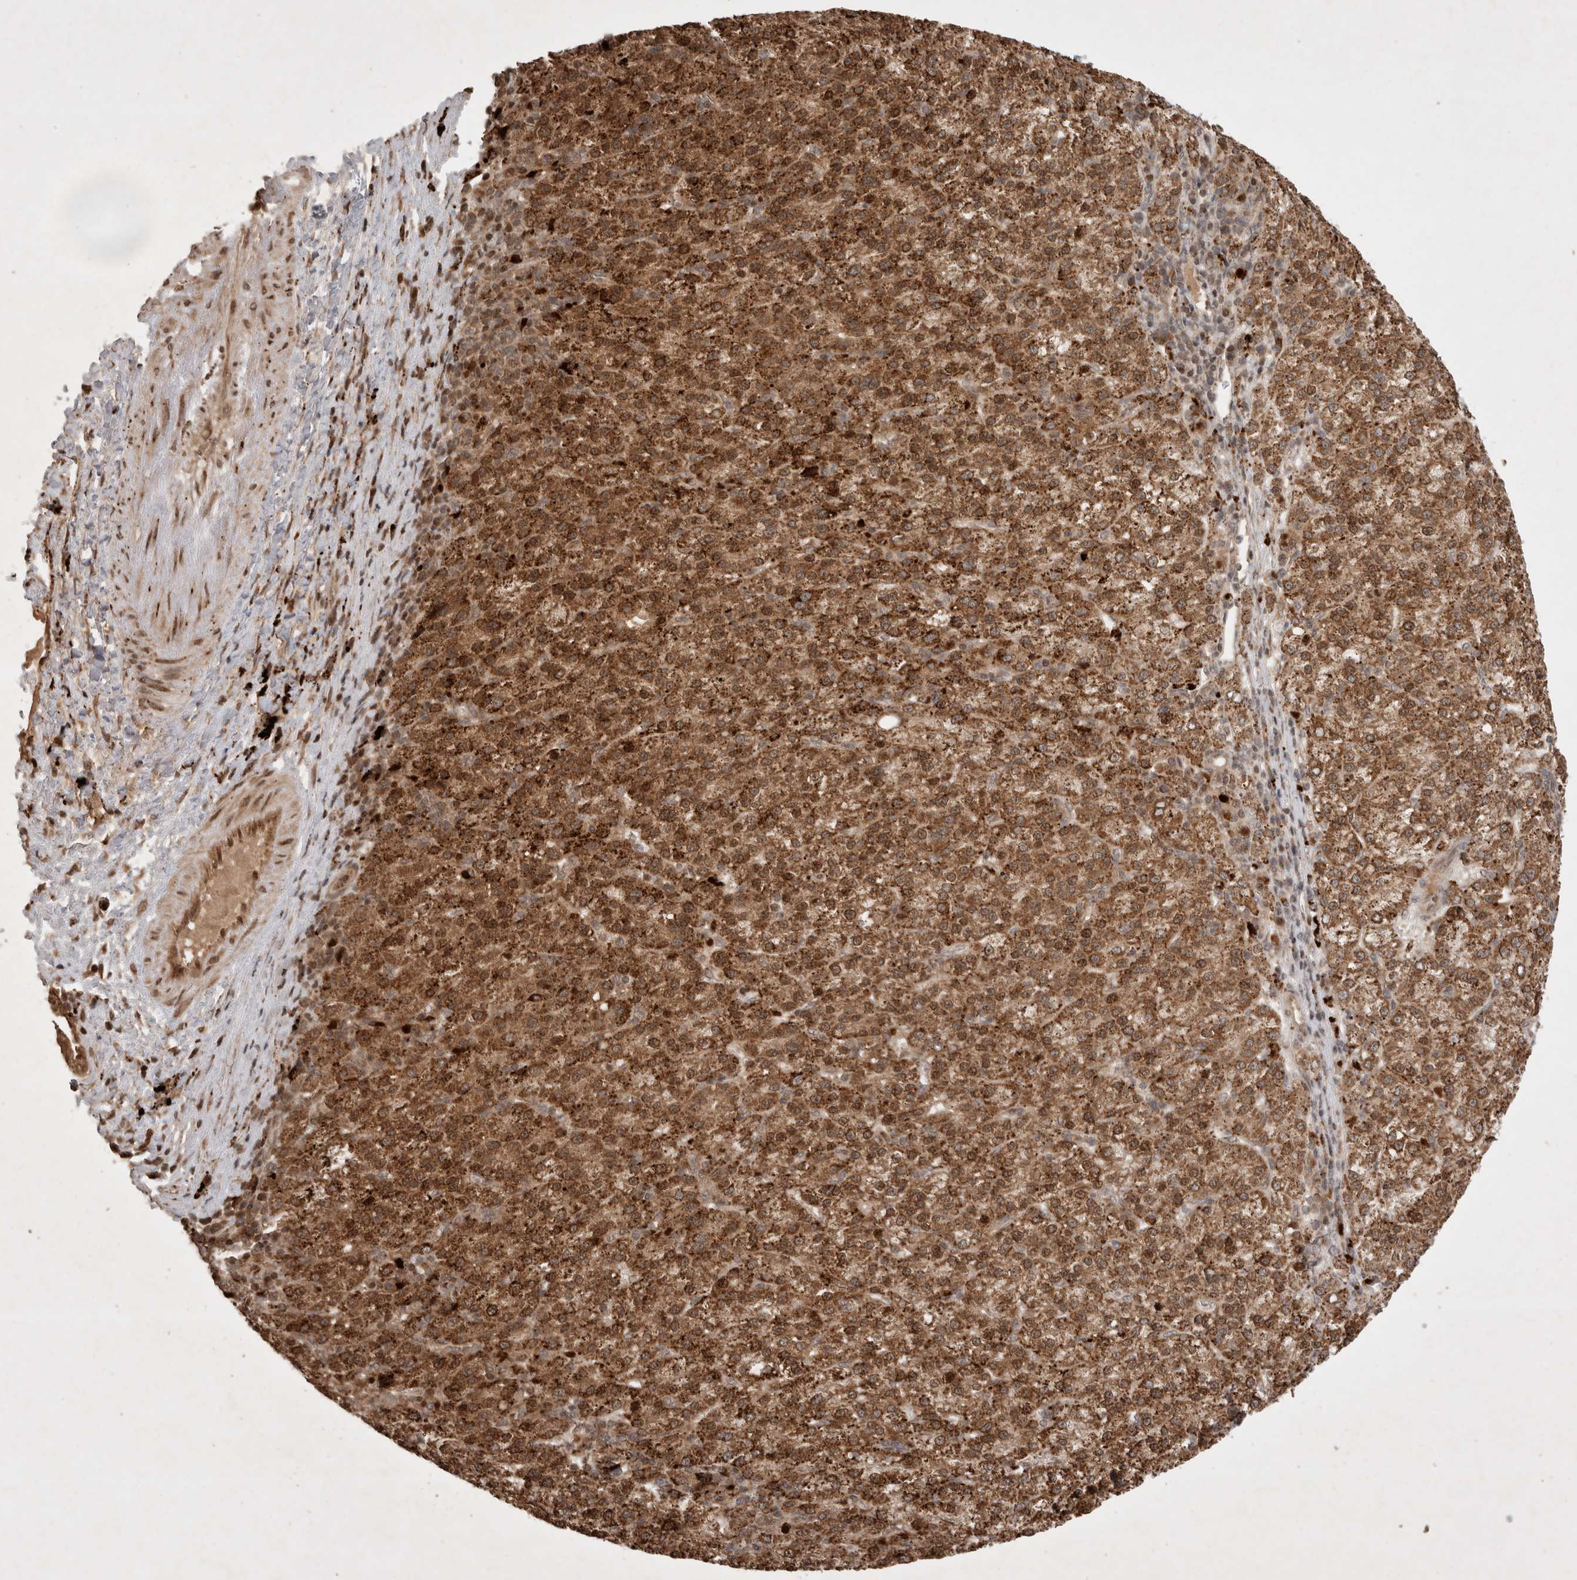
{"staining": {"intensity": "strong", "quantity": ">75%", "location": "cytoplasmic/membranous"}, "tissue": "liver cancer", "cell_type": "Tumor cells", "image_type": "cancer", "snomed": [{"axis": "morphology", "description": "Carcinoma, Hepatocellular, NOS"}, {"axis": "topography", "description": "Liver"}], "caption": "A histopathology image showing strong cytoplasmic/membranous staining in approximately >75% of tumor cells in hepatocellular carcinoma (liver), as visualized by brown immunohistochemical staining.", "gene": "FAM221A", "patient": {"sex": "female", "age": 58}}